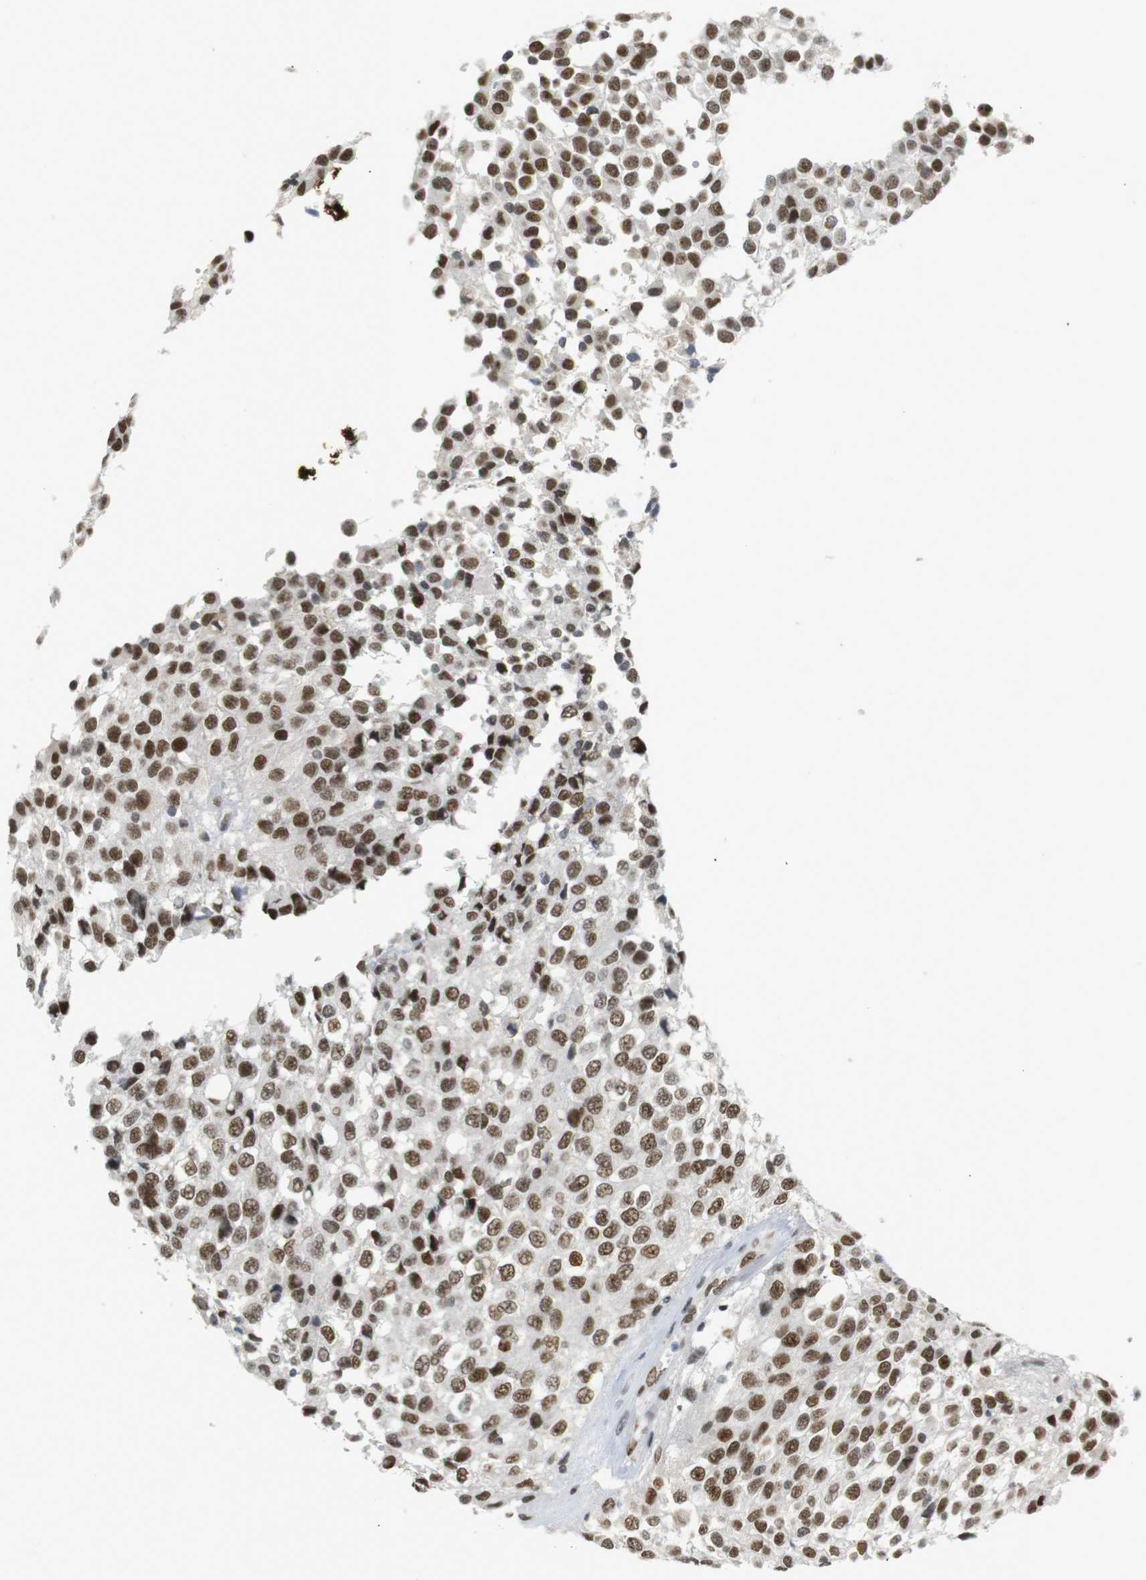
{"staining": {"intensity": "moderate", "quantity": ">75%", "location": "nuclear"}, "tissue": "glioma", "cell_type": "Tumor cells", "image_type": "cancer", "snomed": [{"axis": "morphology", "description": "Glioma, malignant, High grade"}, {"axis": "topography", "description": "Brain"}], "caption": "Immunohistochemistry (IHC) (DAB (3,3'-diaminobenzidine)) staining of human glioma shows moderate nuclear protein expression in approximately >75% of tumor cells.", "gene": "RIOX2", "patient": {"sex": "male", "age": 32}}